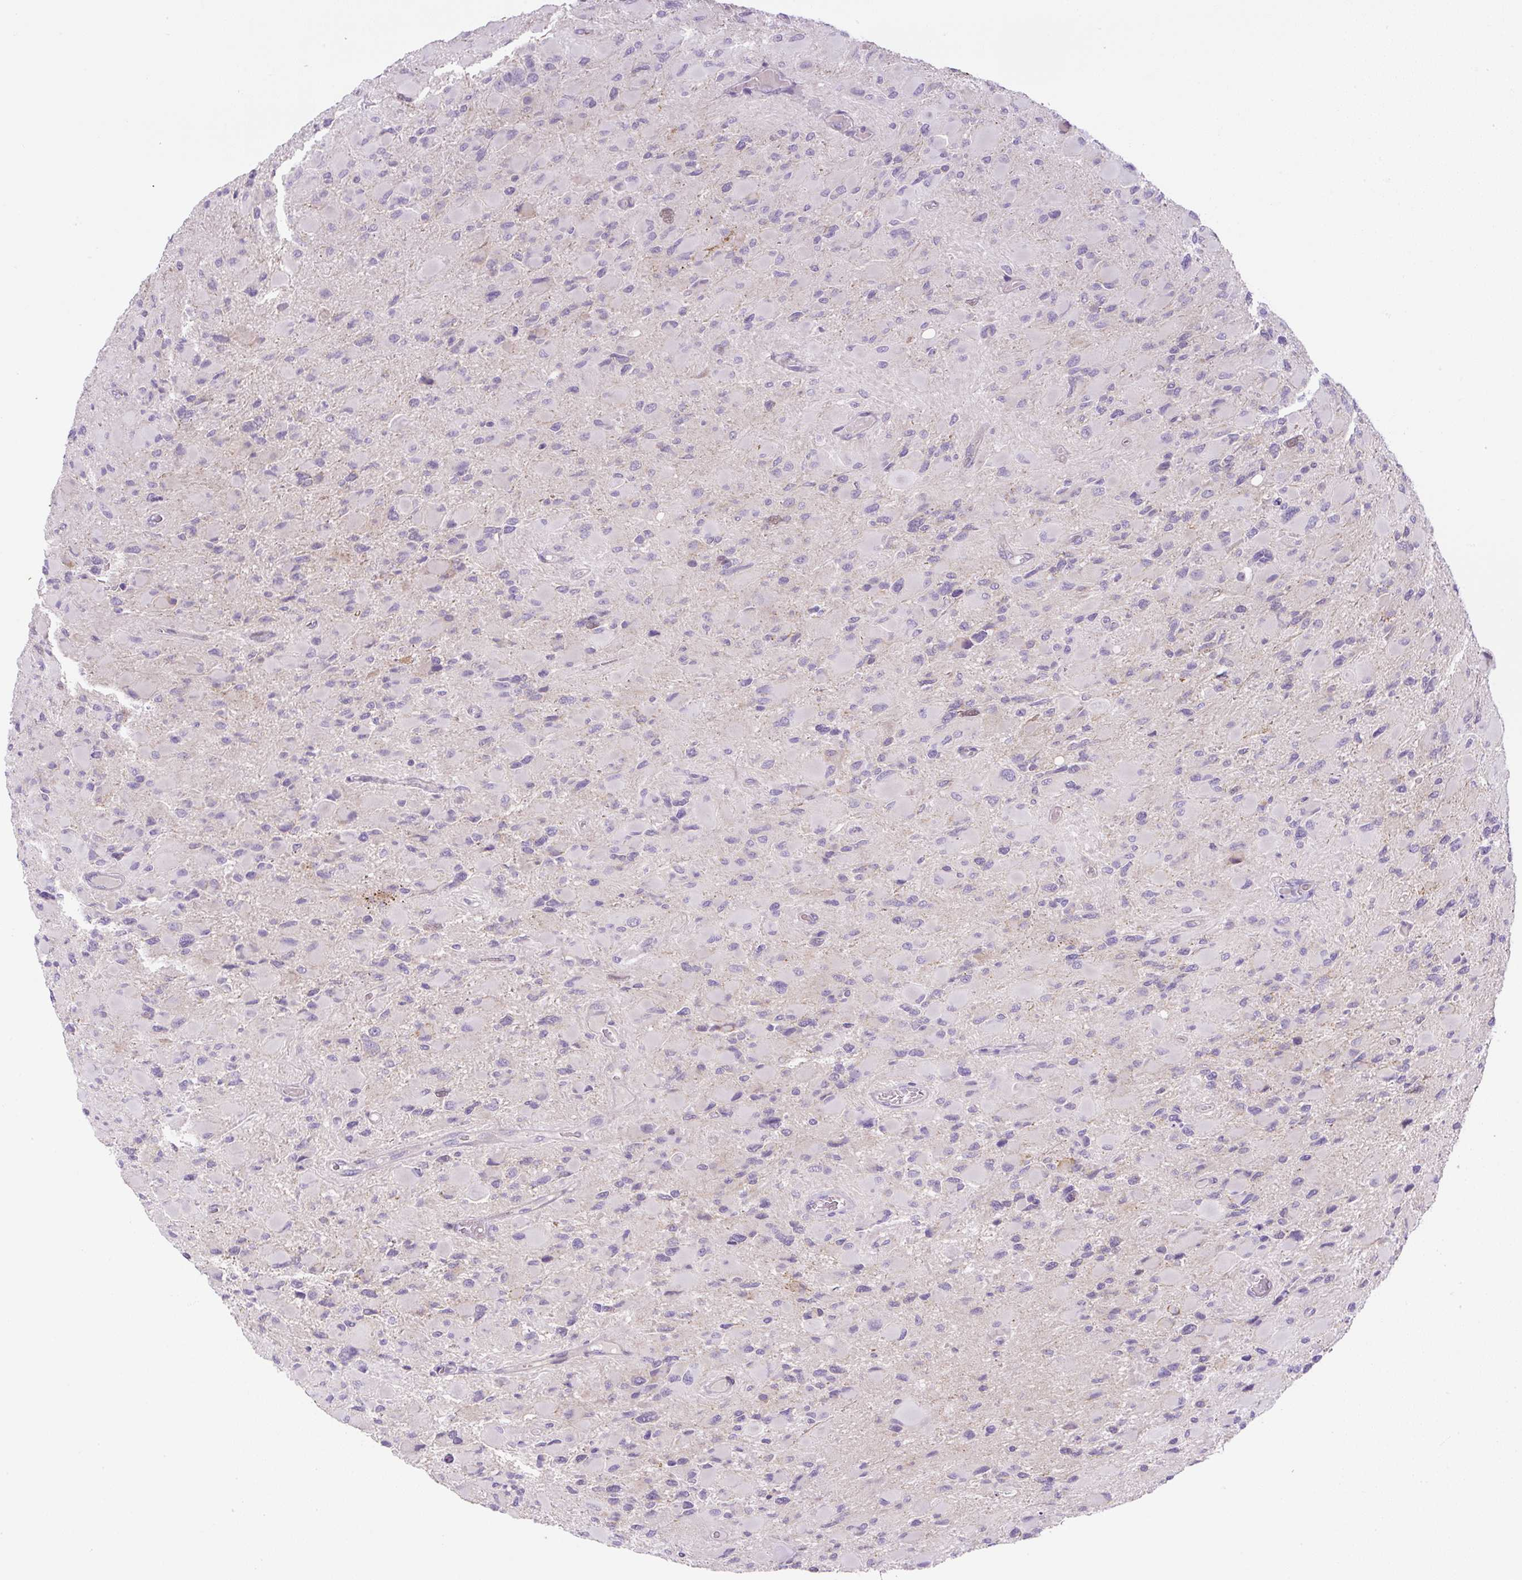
{"staining": {"intensity": "negative", "quantity": "none", "location": "none"}, "tissue": "glioma", "cell_type": "Tumor cells", "image_type": "cancer", "snomed": [{"axis": "morphology", "description": "Glioma, malignant, High grade"}, {"axis": "topography", "description": "Cerebral cortex"}], "caption": "Immunohistochemical staining of glioma exhibits no significant staining in tumor cells. The staining was performed using DAB (3,3'-diaminobenzidine) to visualize the protein expression in brown, while the nuclei were stained in blue with hematoxylin (Magnification: 20x).", "gene": "ADAMTS19", "patient": {"sex": "female", "age": 36}}